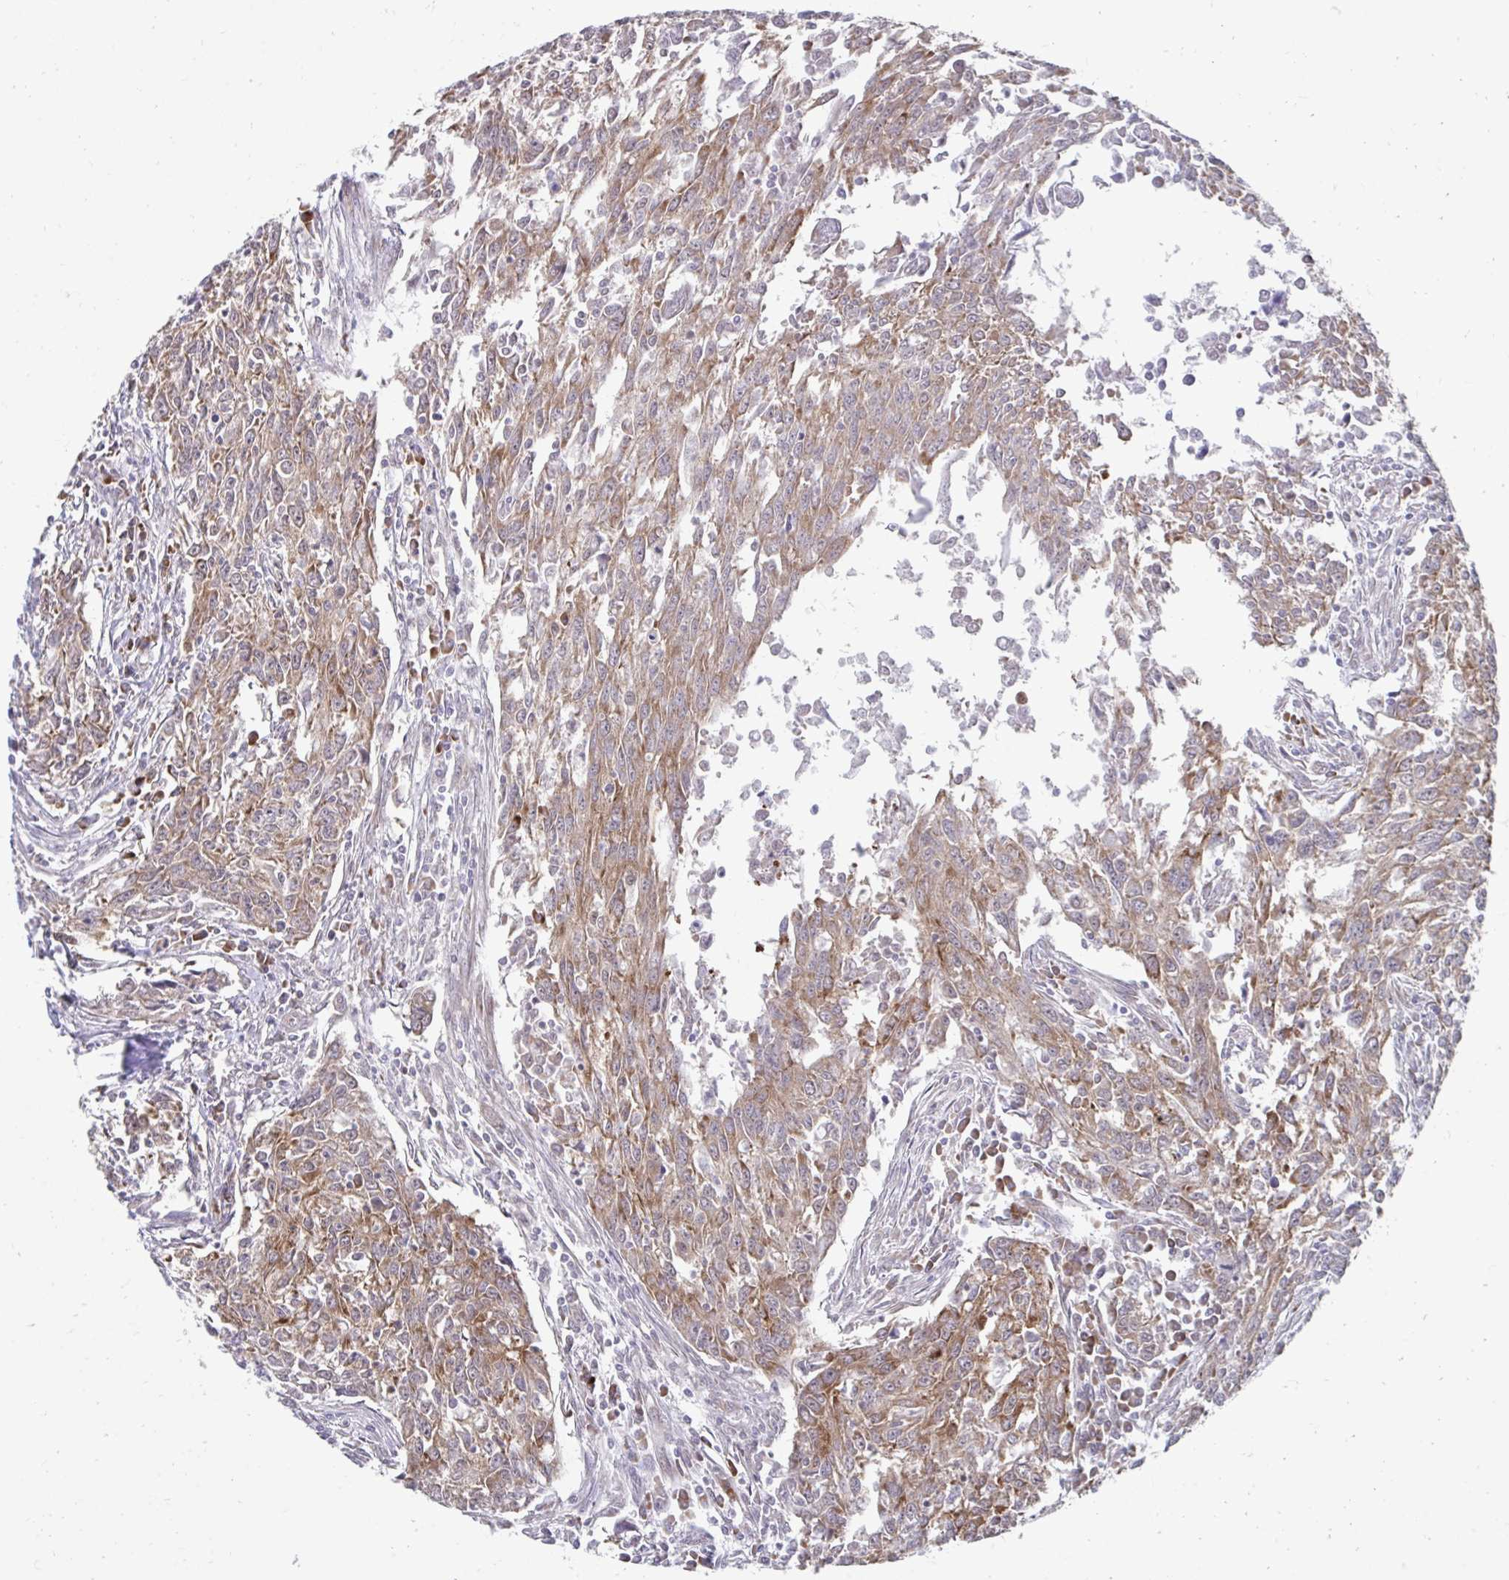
{"staining": {"intensity": "moderate", "quantity": ">75%", "location": "cytoplasmic/membranous"}, "tissue": "breast cancer", "cell_type": "Tumor cells", "image_type": "cancer", "snomed": [{"axis": "morphology", "description": "Duct carcinoma"}, {"axis": "topography", "description": "Breast"}], "caption": "An image showing moderate cytoplasmic/membranous positivity in approximately >75% of tumor cells in infiltrating ductal carcinoma (breast), as visualized by brown immunohistochemical staining.", "gene": "SELENON", "patient": {"sex": "female", "age": 50}}